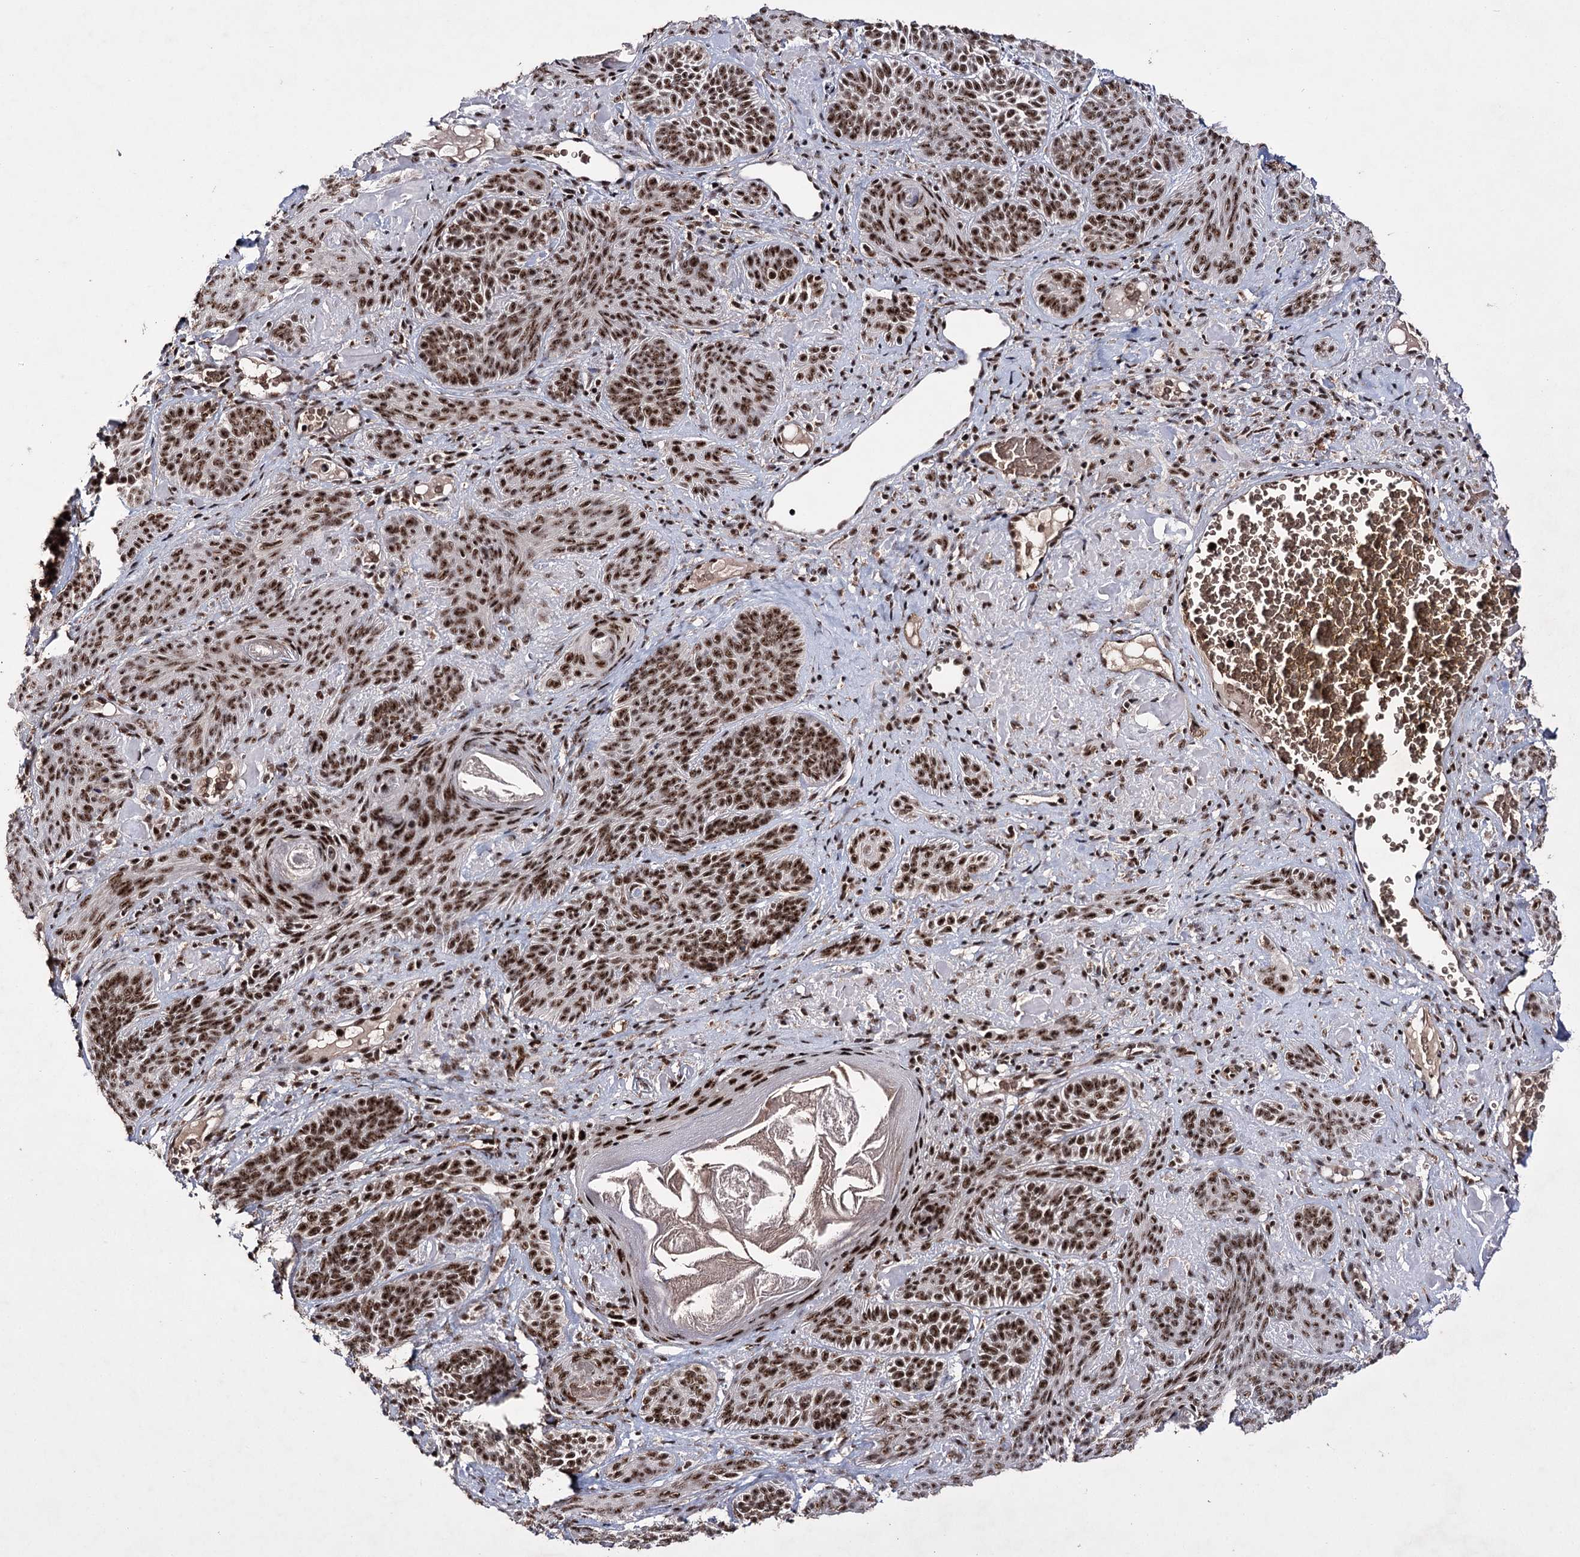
{"staining": {"intensity": "strong", "quantity": ">75%", "location": "nuclear"}, "tissue": "skin cancer", "cell_type": "Tumor cells", "image_type": "cancer", "snomed": [{"axis": "morphology", "description": "Basal cell carcinoma"}, {"axis": "topography", "description": "Skin"}], "caption": "Skin cancer stained for a protein (brown) shows strong nuclear positive positivity in about >75% of tumor cells.", "gene": "PRPF40A", "patient": {"sex": "male", "age": 85}}